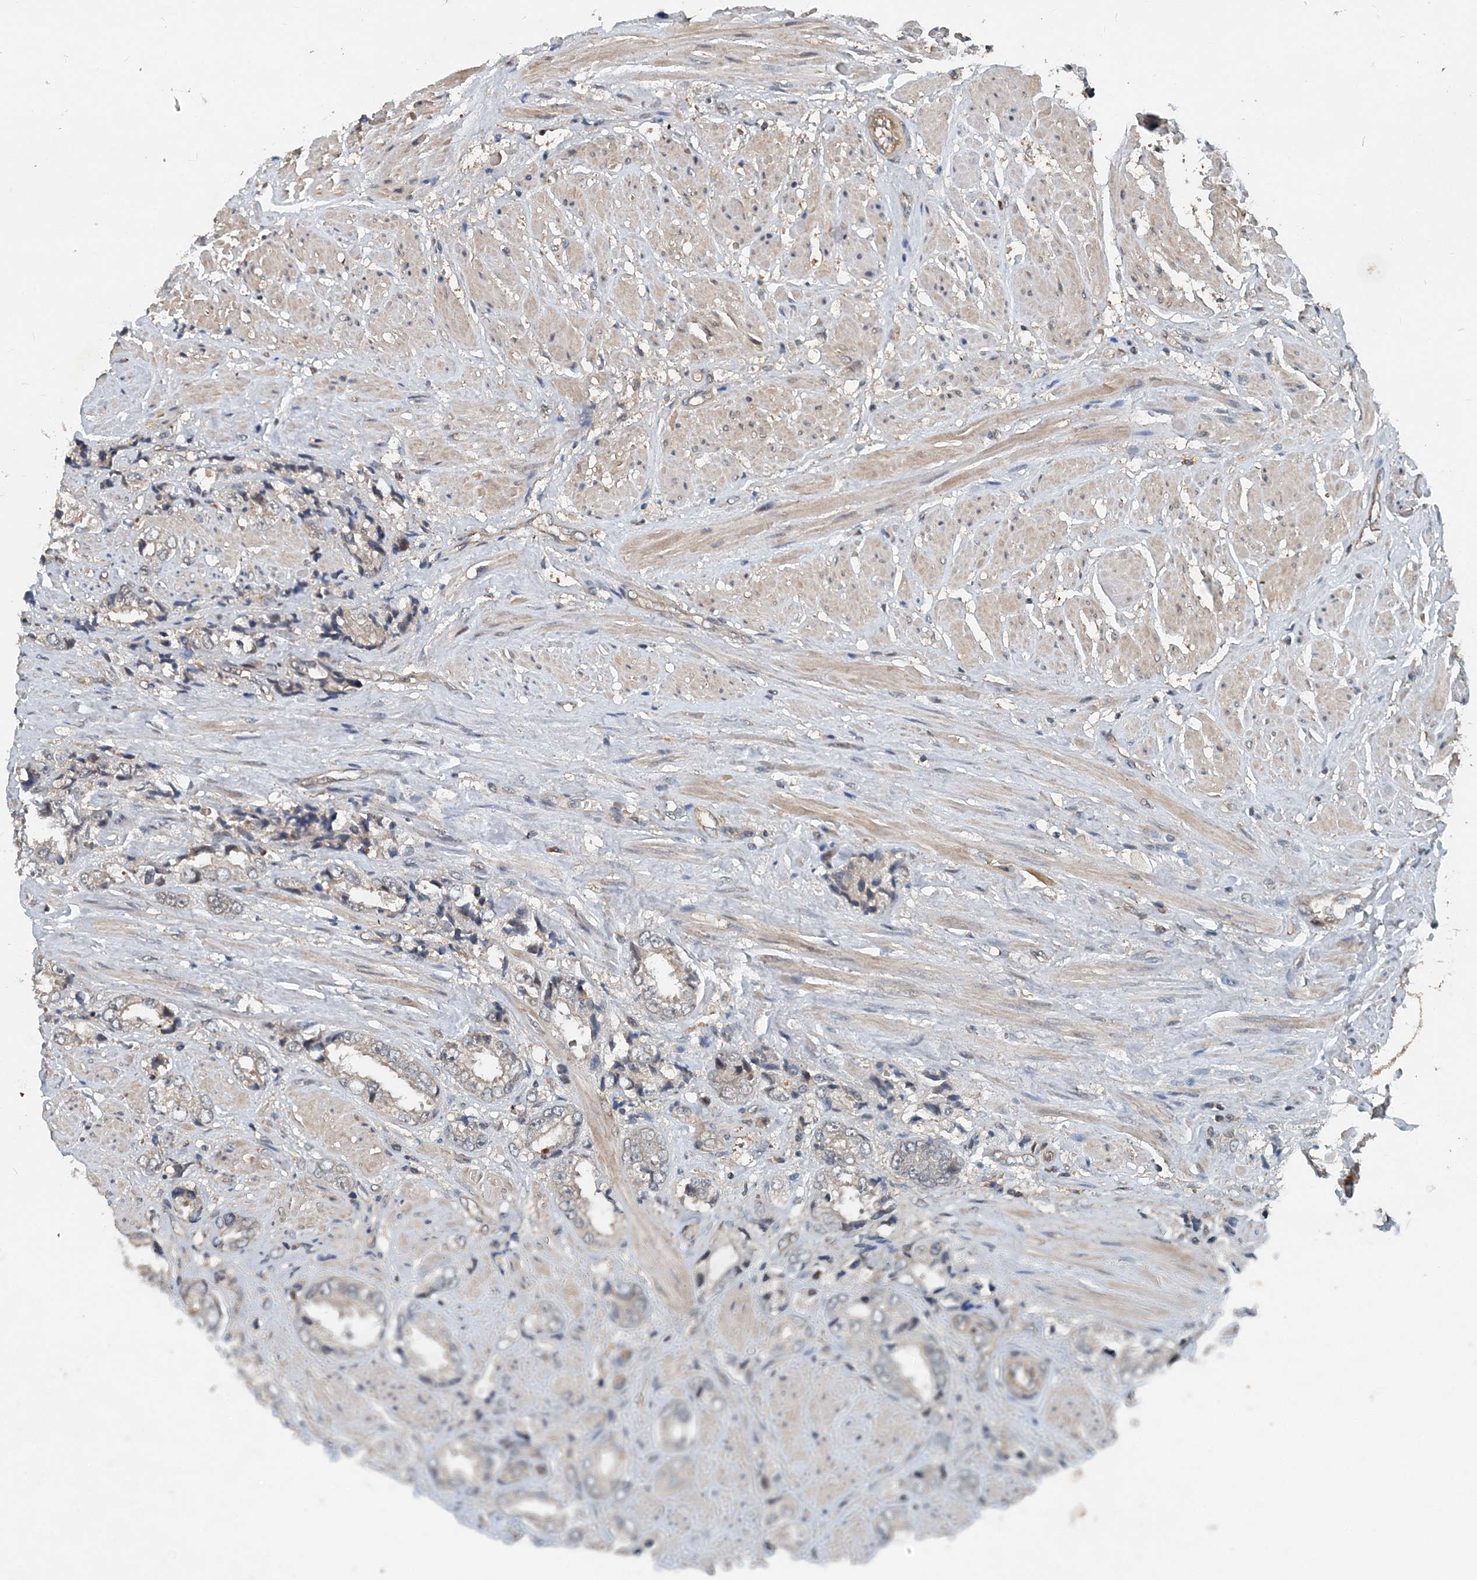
{"staining": {"intensity": "negative", "quantity": "none", "location": "none"}, "tissue": "prostate cancer", "cell_type": "Tumor cells", "image_type": "cancer", "snomed": [{"axis": "morphology", "description": "Adenocarcinoma, High grade"}, {"axis": "topography", "description": "Prostate"}], "caption": "Human prostate cancer (high-grade adenocarcinoma) stained for a protein using immunohistochemistry demonstrates no staining in tumor cells.", "gene": "SMPD3", "patient": {"sex": "male", "age": 61}}